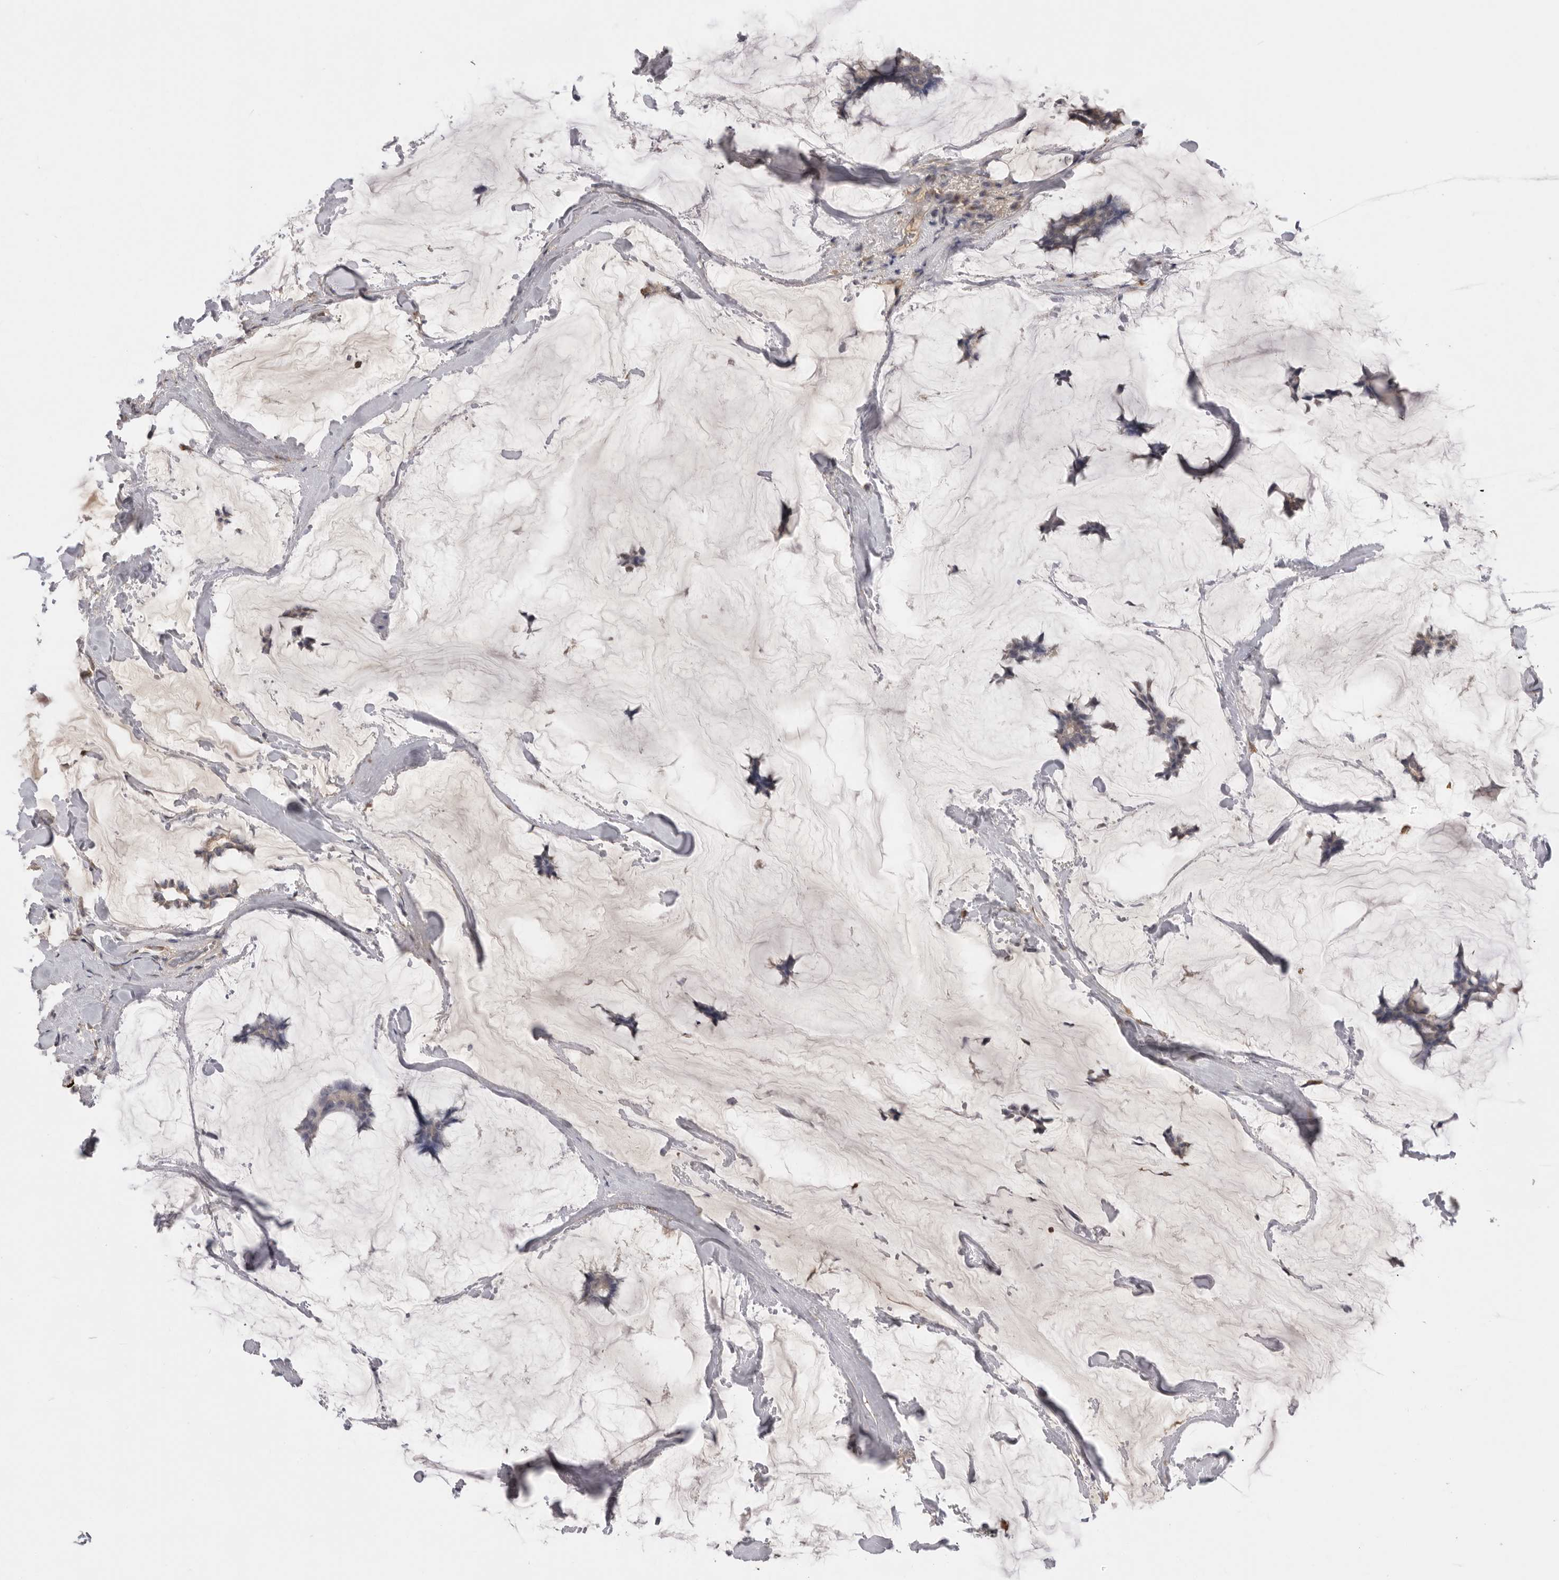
{"staining": {"intensity": "weak", "quantity": "<25%", "location": "cytoplasmic/membranous"}, "tissue": "breast cancer", "cell_type": "Tumor cells", "image_type": "cancer", "snomed": [{"axis": "morphology", "description": "Duct carcinoma"}, {"axis": "topography", "description": "Breast"}], "caption": "Immunohistochemistry (IHC) image of neoplastic tissue: human intraductal carcinoma (breast) stained with DAB (3,3'-diaminobenzidine) demonstrates no significant protein expression in tumor cells. (DAB immunohistochemistry, high magnification).", "gene": "TLR3", "patient": {"sex": "female", "age": 93}}